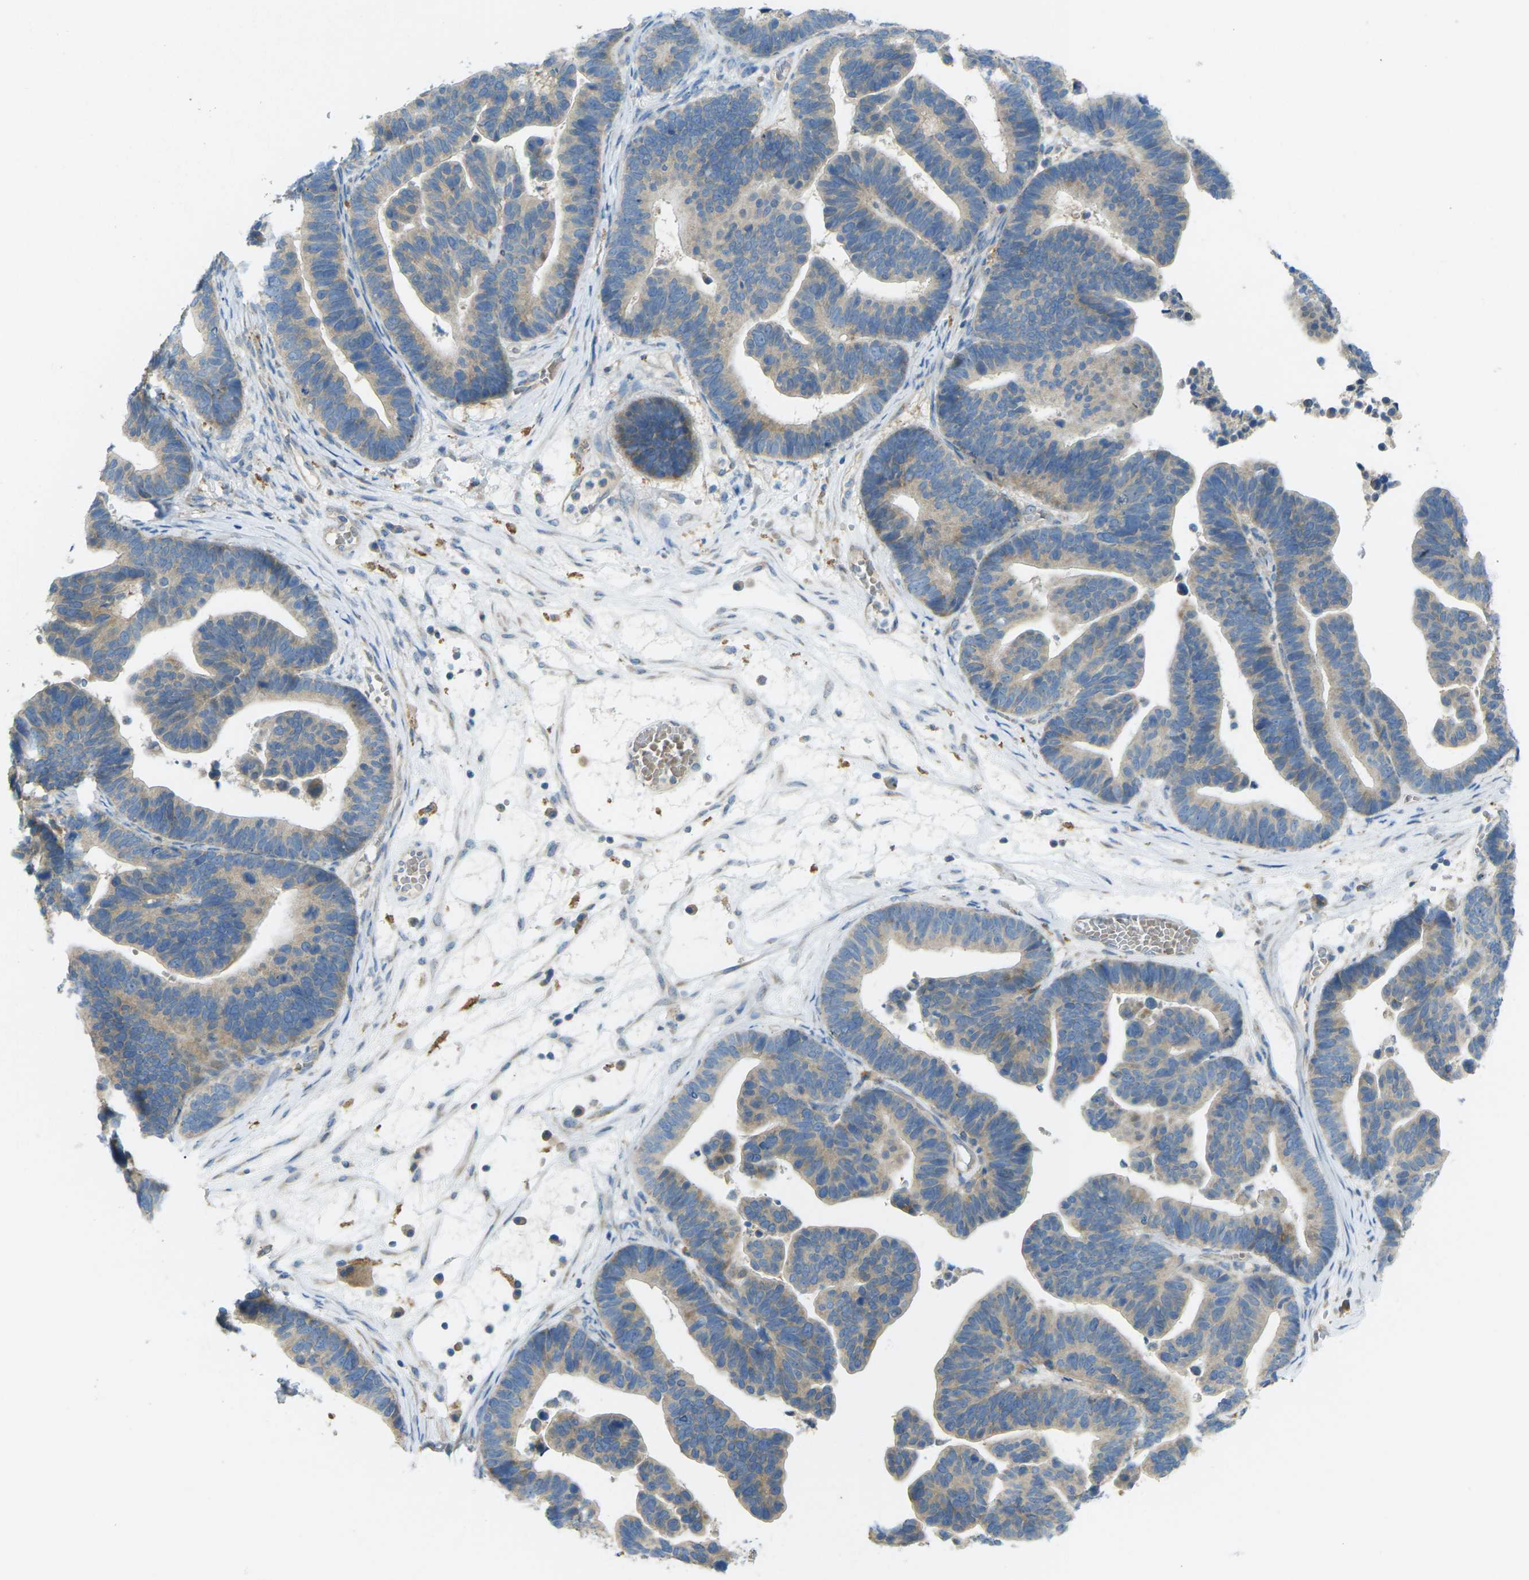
{"staining": {"intensity": "weak", "quantity": "25%-75%", "location": "cytoplasmic/membranous"}, "tissue": "ovarian cancer", "cell_type": "Tumor cells", "image_type": "cancer", "snomed": [{"axis": "morphology", "description": "Cystadenocarcinoma, serous, NOS"}, {"axis": "topography", "description": "Ovary"}], "caption": "The histopathology image reveals staining of ovarian serous cystadenocarcinoma, revealing weak cytoplasmic/membranous protein positivity (brown color) within tumor cells.", "gene": "MYLK4", "patient": {"sex": "female", "age": 56}}